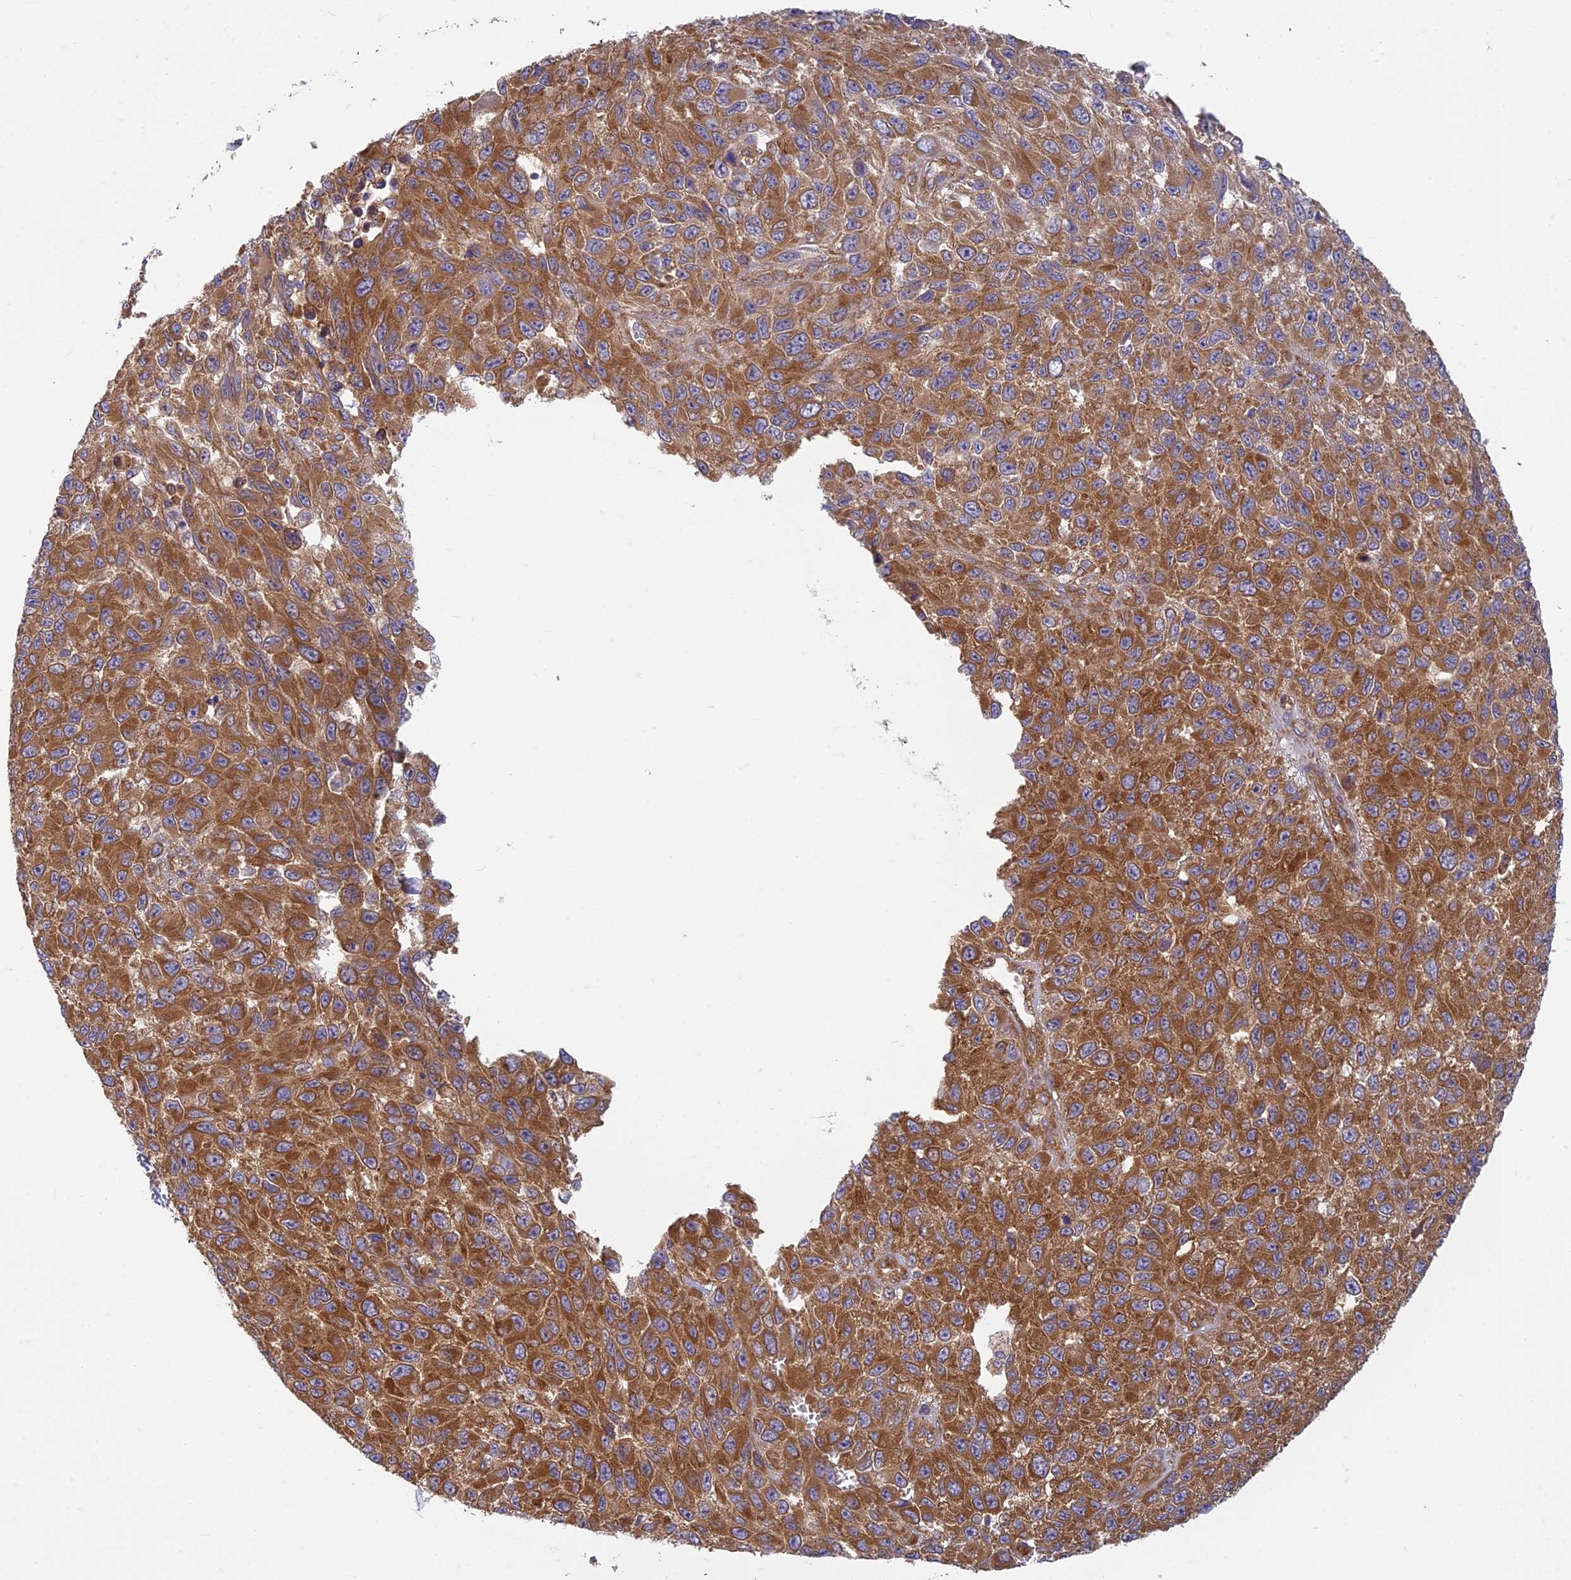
{"staining": {"intensity": "strong", "quantity": ">75%", "location": "cytoplasmic/membranous"}, "tissue": "melanoma", "cell_type": "Tumor cells", "image_type": "cancer", "snomed": [{"axis": "morphology", "description": "Normal tissue, NOS"}, {"axis": "morphology", "description": "Malignant melanoma, NOS"}, {"axis": "topography", "description": "Skin"}], "caption": "Human melanoma stained for a protein (brown) shows strong cytoplasmic/membranous positive positivity in about >75% of tumor cells.", "gene": "TCF25", "patient": {"sex": "female", "age": 96}}